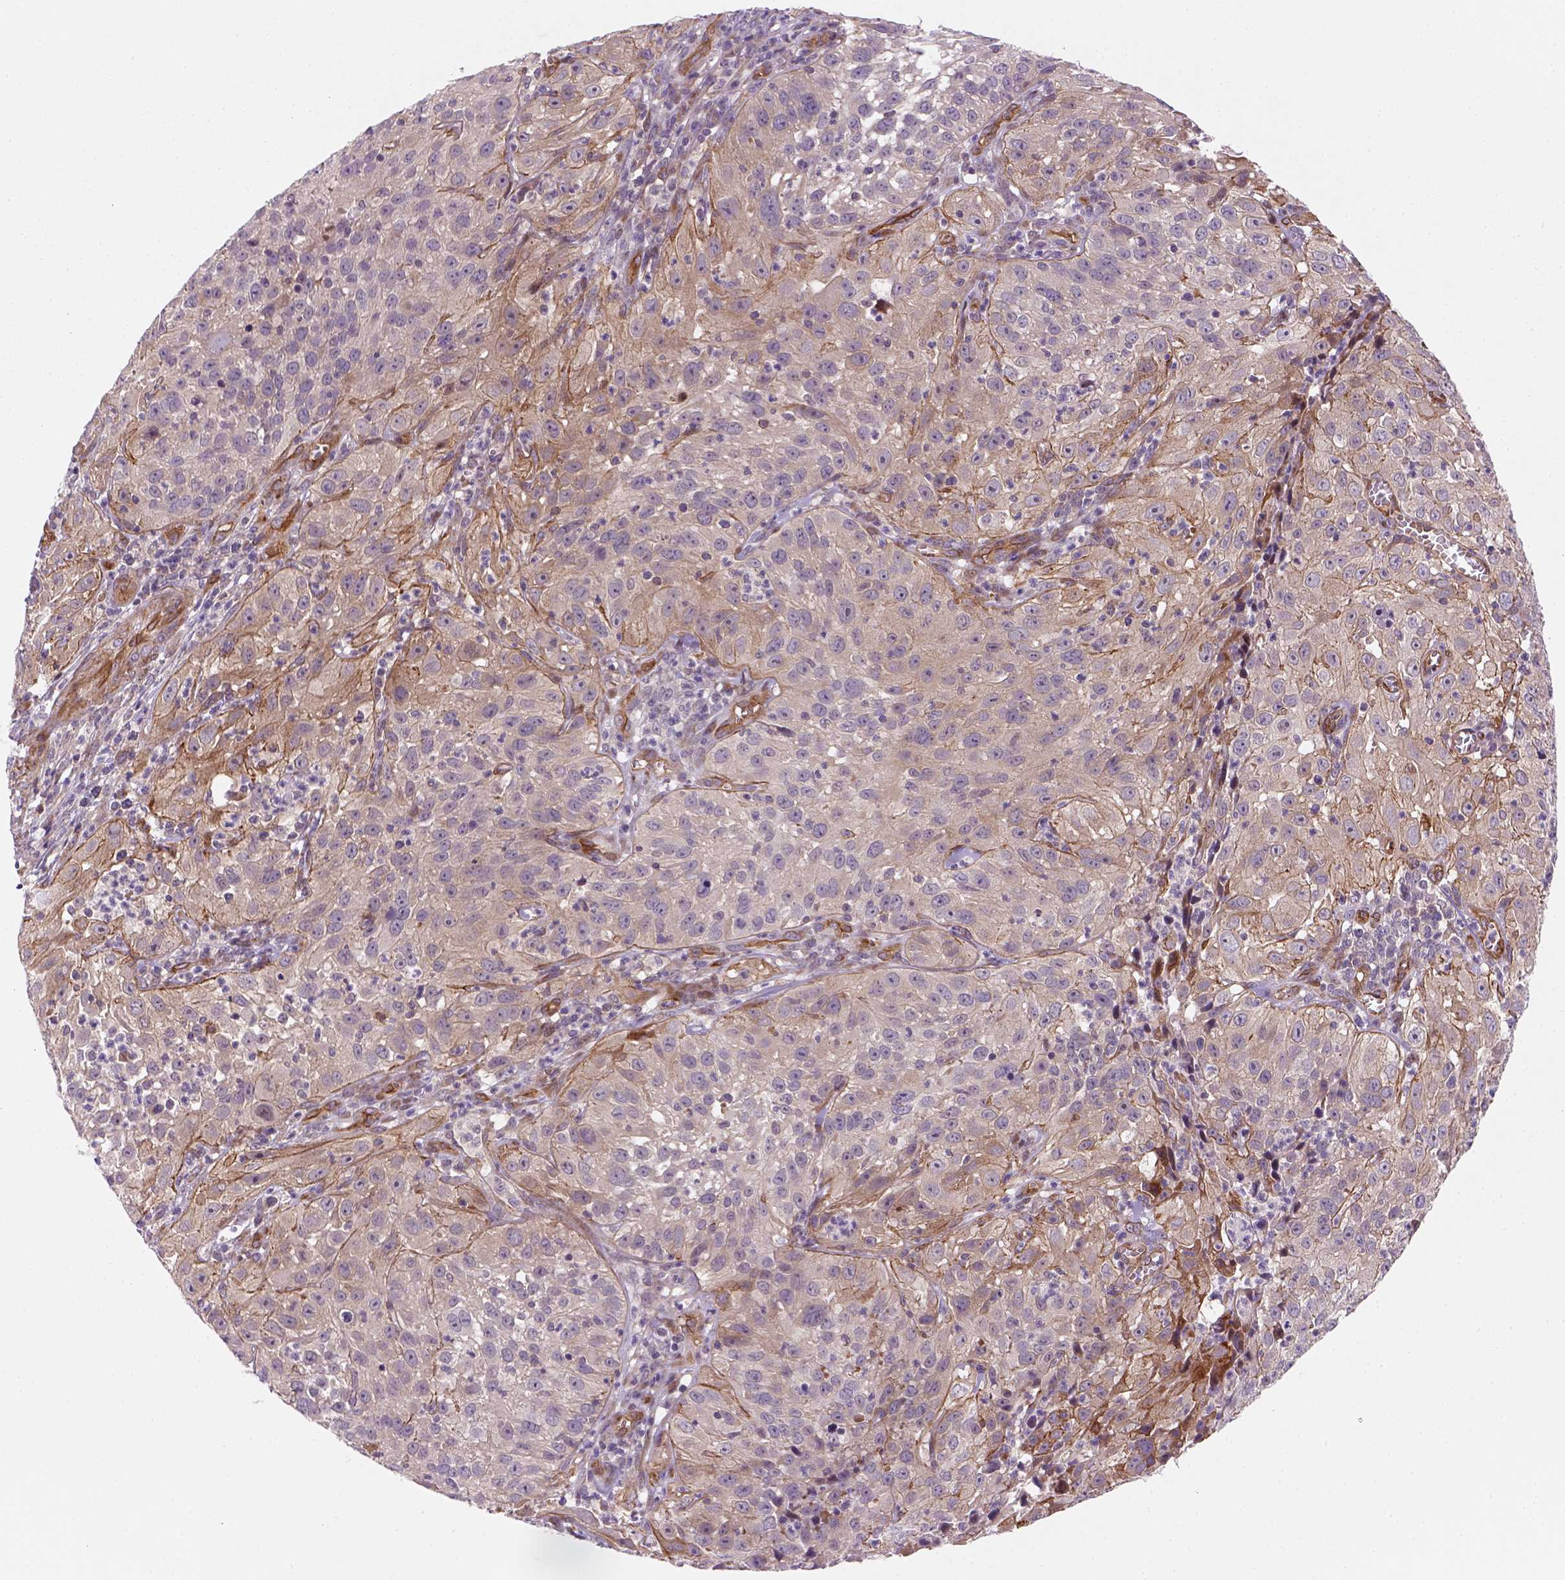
{"staining": {"intensity": "weak", "quantity": "25%-75%", "location": "cytoplasmic/membranous"}, "tissue": "cervical cancer", "cell_type": "Tumor cells", "image_type": "cancer", "snomed": [{"axis": "morphology", "description": "Squamous cell carcinoma, NOS"}, {"axis": "topography", "description": "Cervix"}], "caption": "About 25%-75% of tumor cells in human cervical squamous cell carcinoma demonstrate weak cytoplasmic/membranous protein positivity as visualized by brown immunohistochemical staining.", "gene": "VSTM5", "patient": {"sex": "female", "age": 32}}